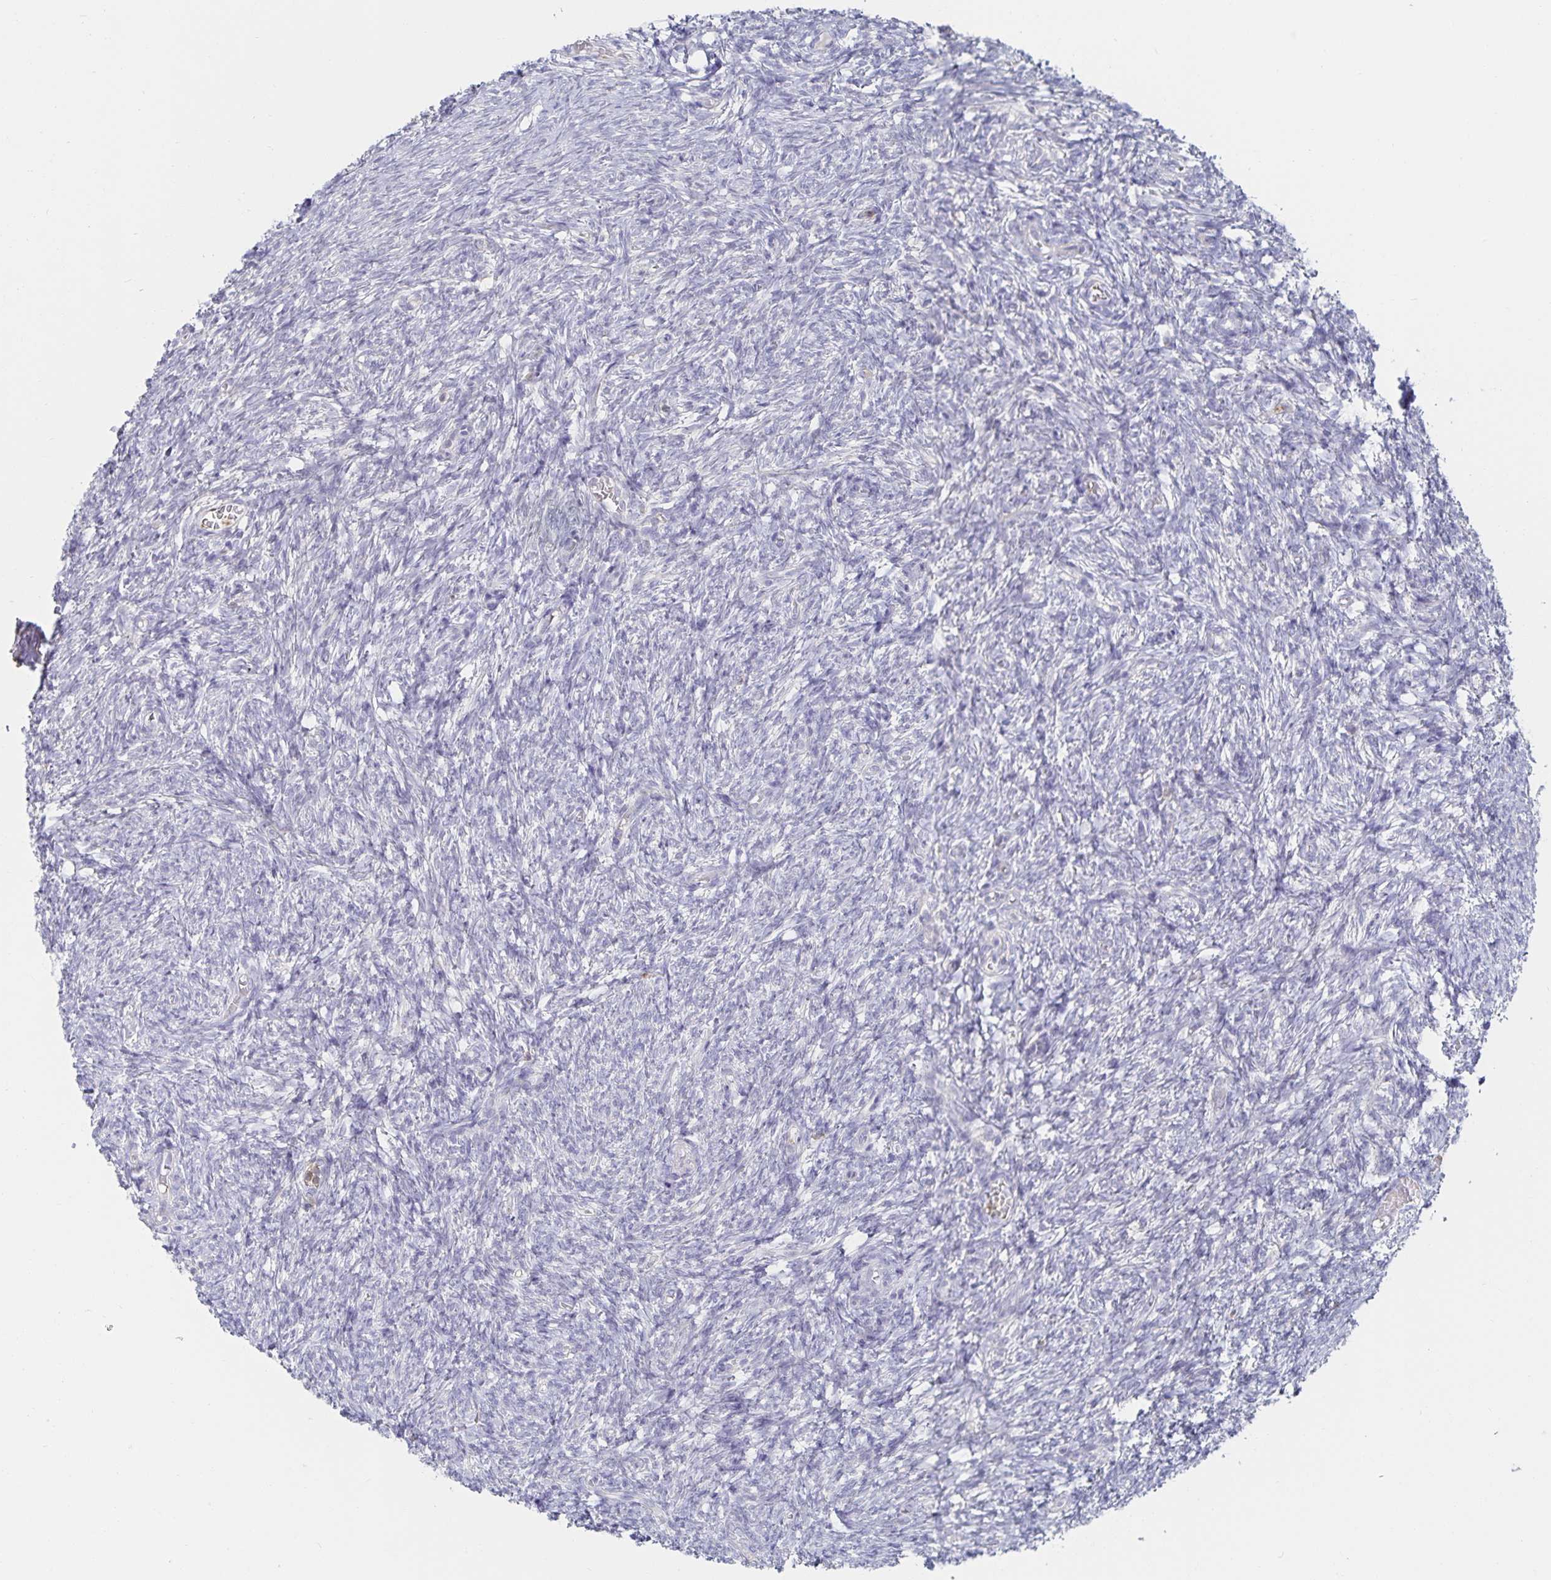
{"staining": {"intensity": "negative", "quantity": "none", "location": "none"}, "tissue": "ovary", "cell_type": "Follicle cells", "image_type": "normal", "snomed": [{"axis": "morphology", "description": "Normal tissue, NOS"}, {"axis": "topography", "description": "Ovary"}], "caption": "Immunohistochemical staining of normal human ovary reveals no significant expression in follicle cells.", "gene": "PIK3CD", "patient": {"sex": "female", "age": 39}}